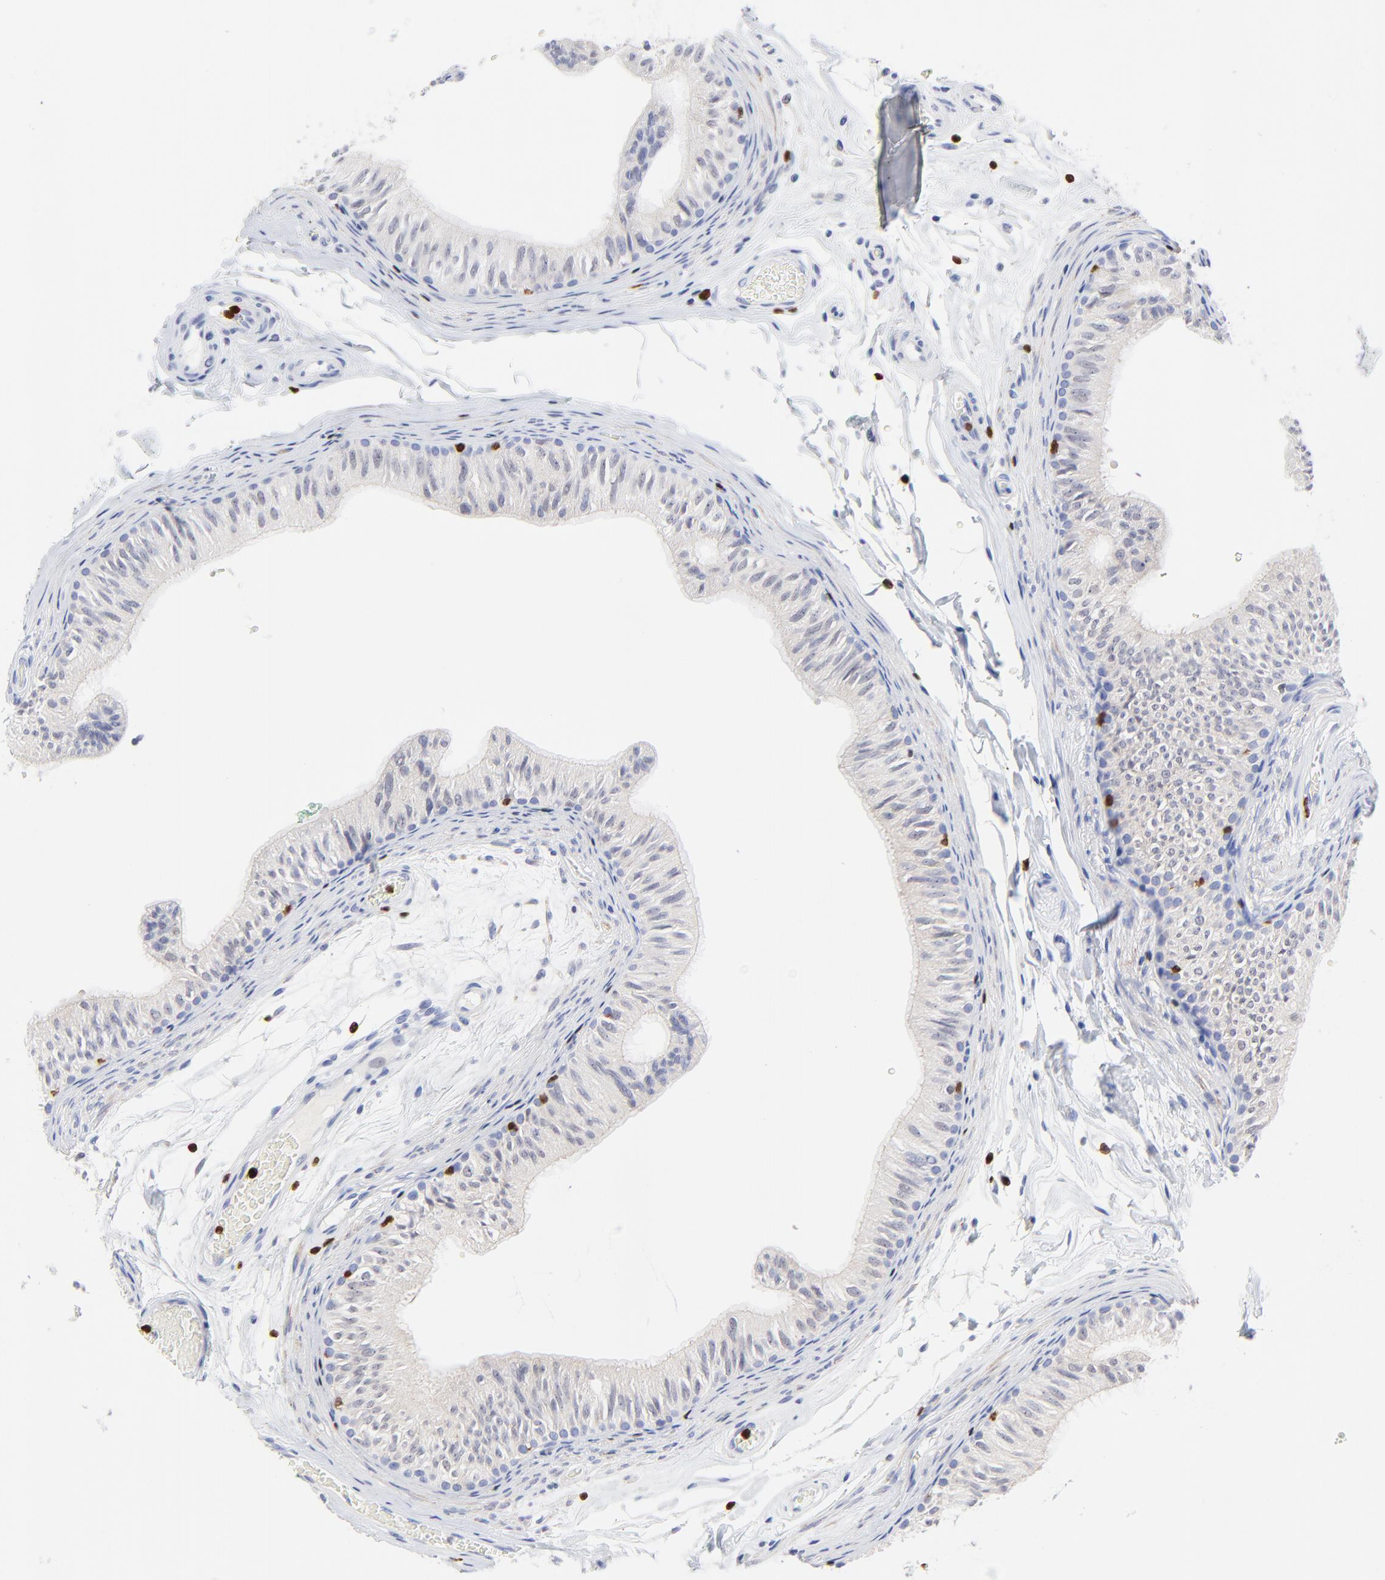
{"staining": {"intensity": "negative", "quantity": "none", "location": "none"}, "tissue": "epididymis", "cell_type": "Glandular cells", "image_type": "normal", "snomed": [{"axis": "morphology", "description": "Normal tissue, NOS"}, {"axis": "topography", "description": "Testis"}, {"axis": "topography", "description": "Epididymis"}], "caption": "High power microscopy micrograph of an immunohistochemistry photomicrograph of unremarkable epididymis, revealing no significant positivity in glandular cells.", "gene": "ZAP70", "patient": {"sex": "male", "age": 36}}